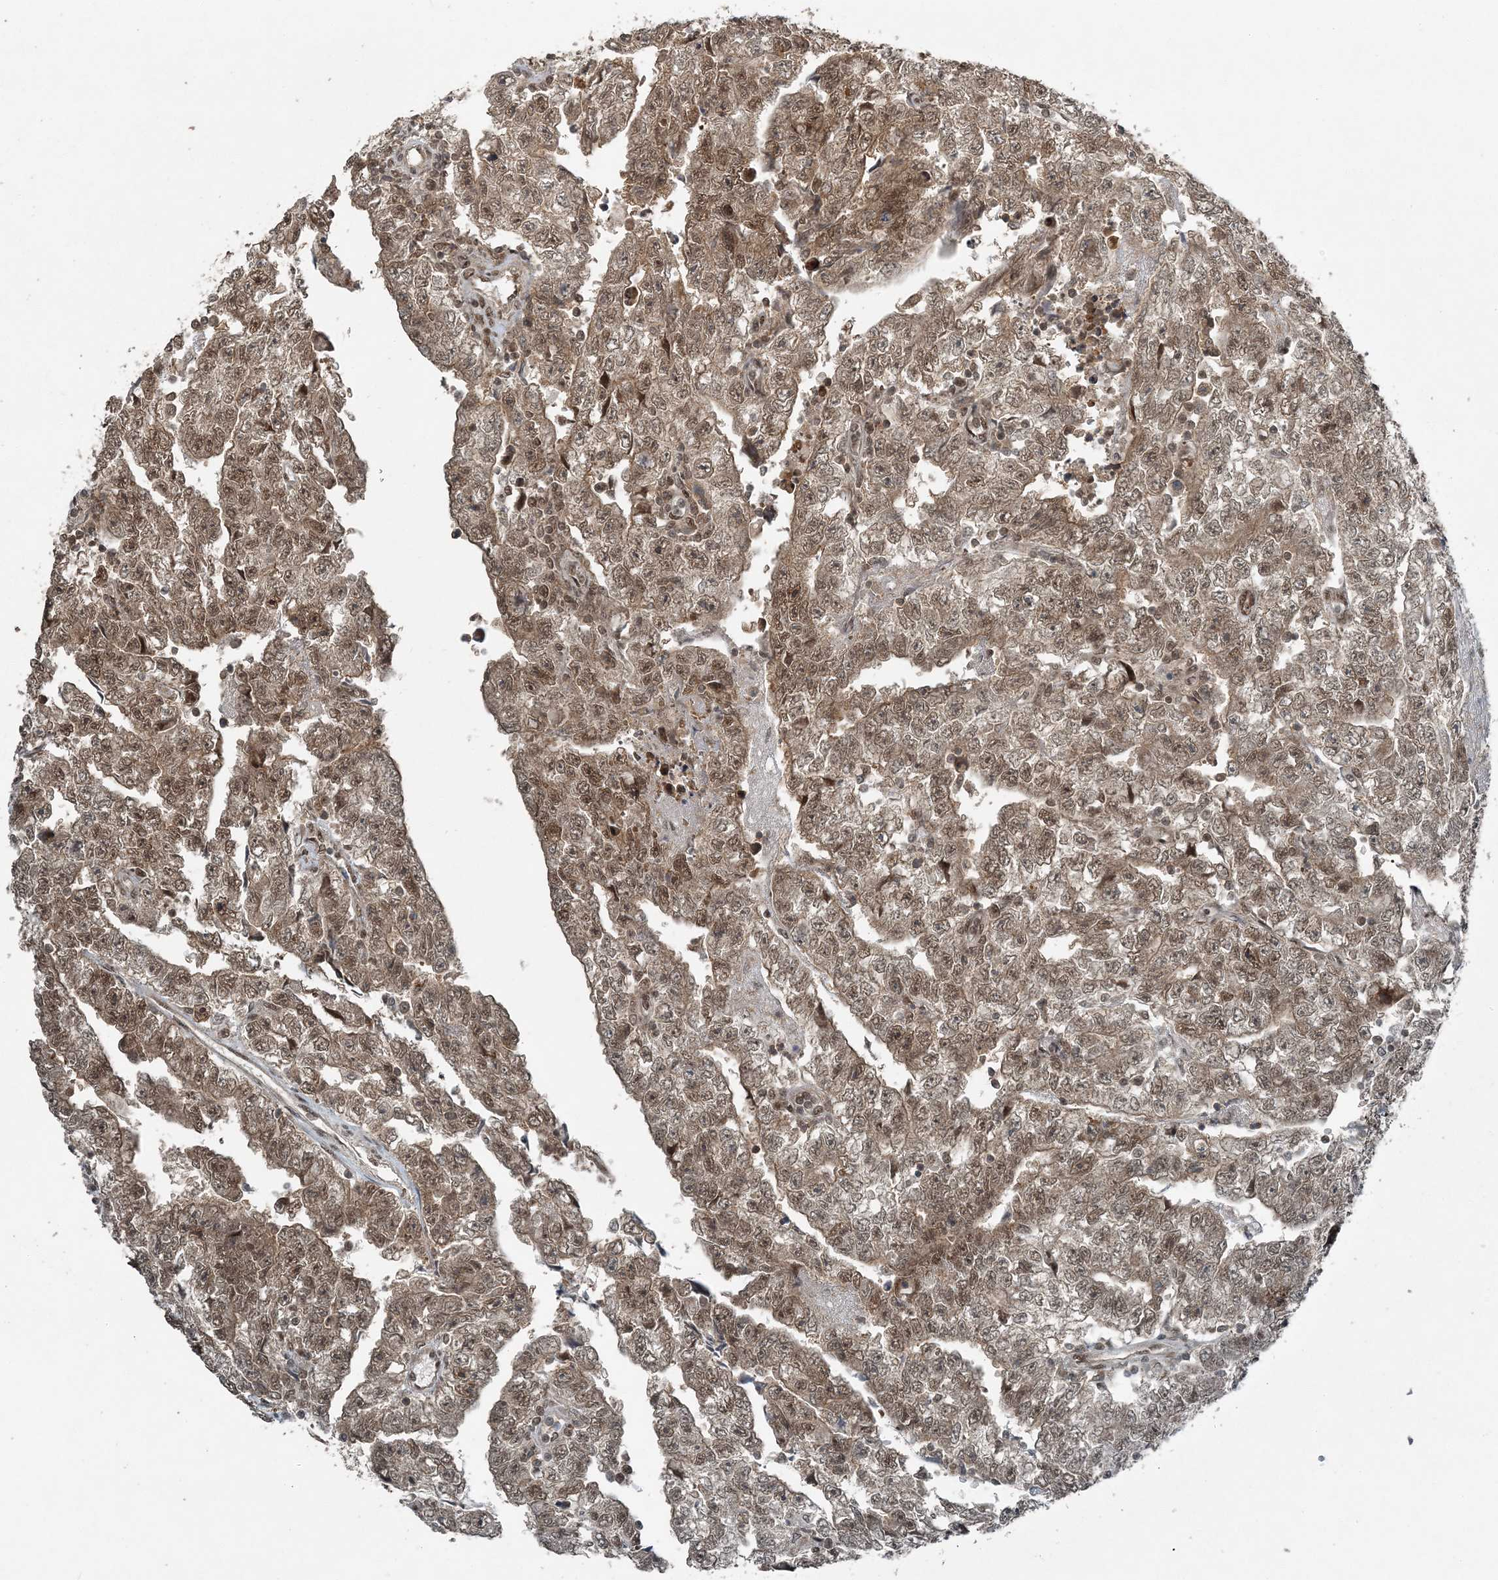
{"staining": {"intensity": "moderate", "quantity": ">75%", "location": "cytoplasmic/membranous,nuclear"}, "tissue": "testis cancer", "cell_type": "Tumor cells", "image_type": "cancer", "snomed": [{"axis": "morphology", "description": "Carcinoma, Embryonal, NOS"}, {"axis": "topography", "description": "Testis"}], "caption": "IHC (DAB) staining of human testis cancer shows moderate cytoplasmic/membranous and nuclear protein positivity in about >75% of tumor cells.", "gene": "COPS7B", "patient": {"sex": "male", "age": 25}}